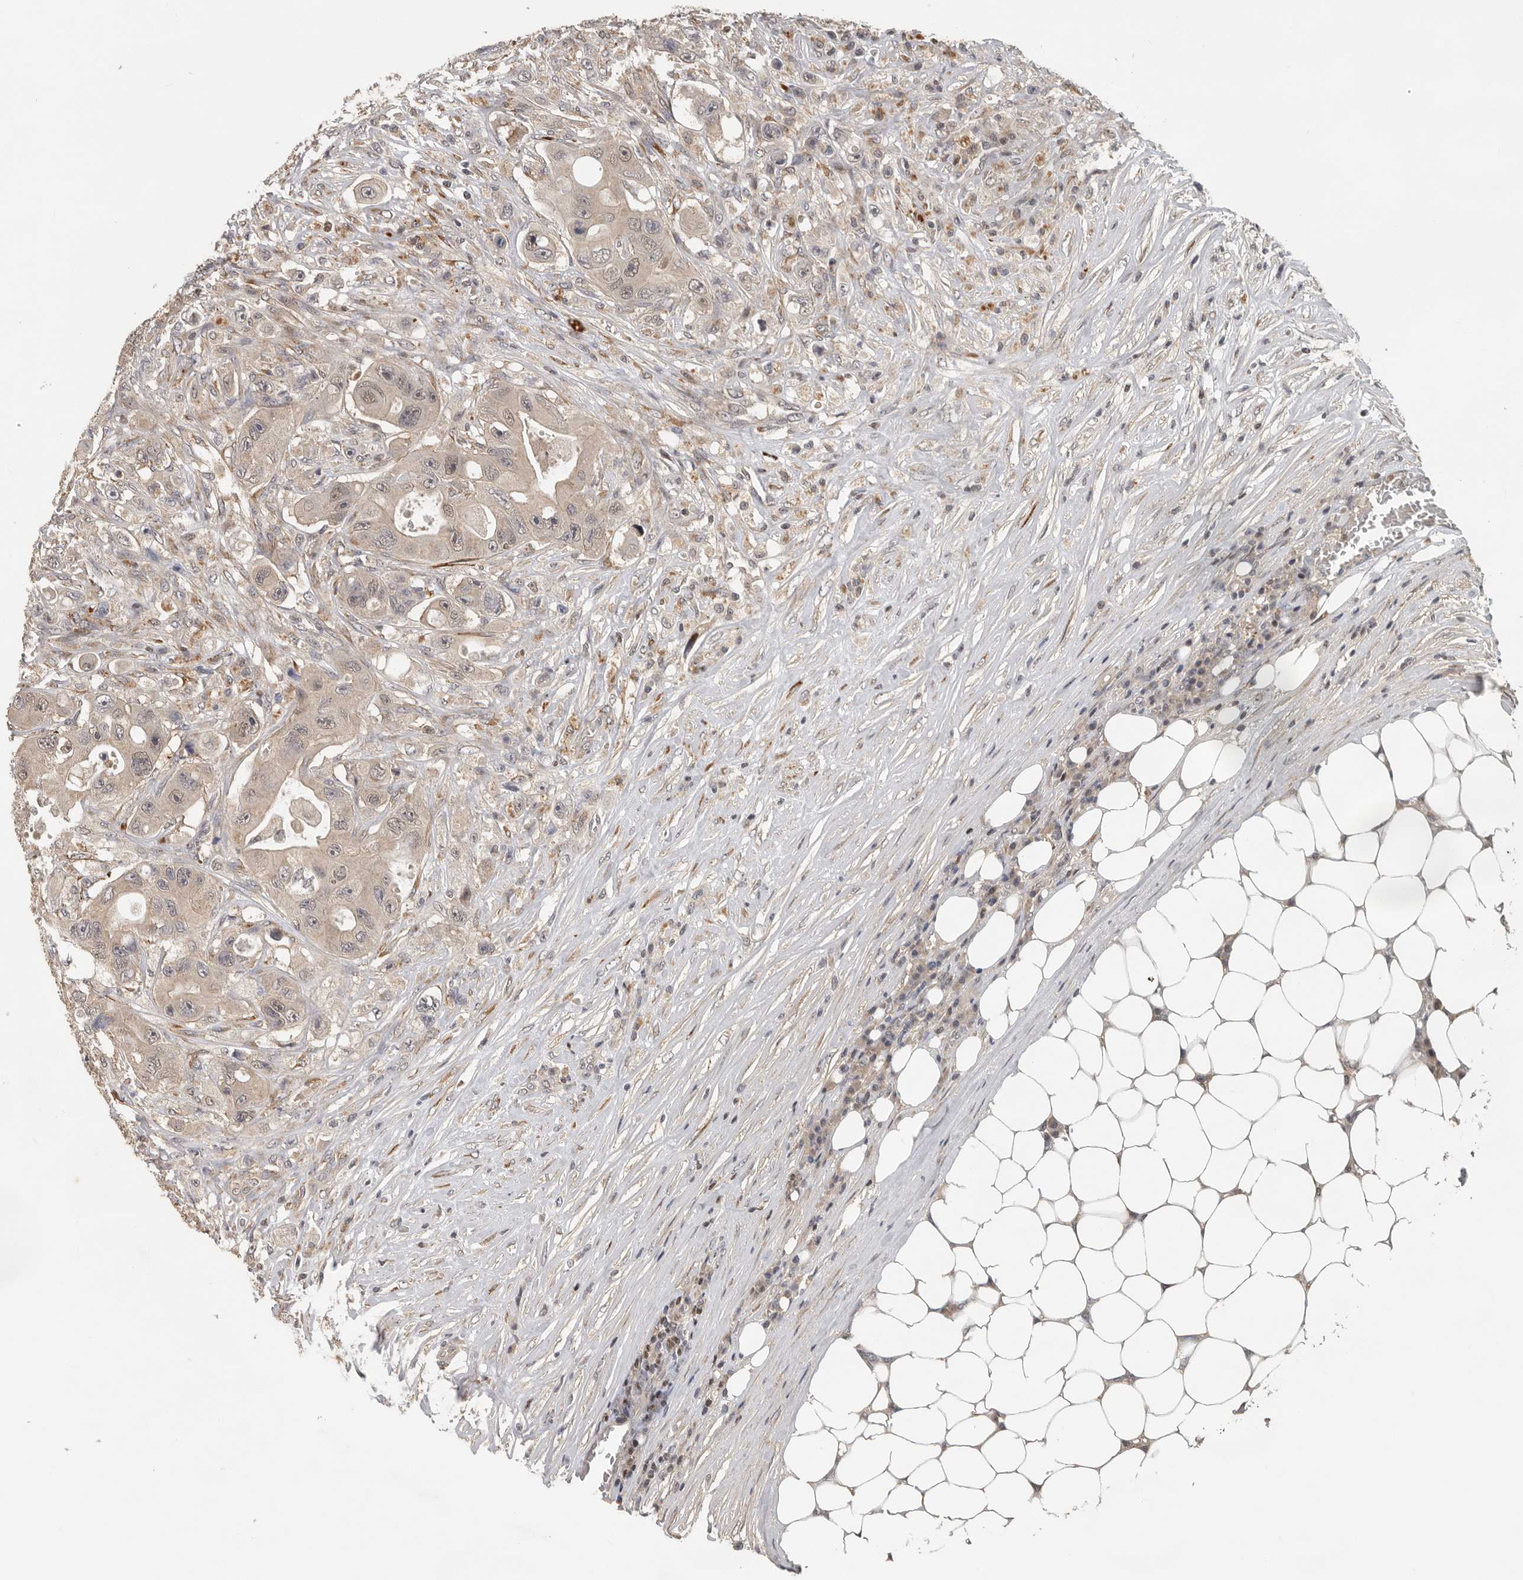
{"staining": {"intensity": "weak", "quantity": "25%-75%", "location": "nuclear"}, "tissue": "colorectal cancer", "cell_type": "Tumor cells", "image_type": "cancer", "snomed": [{"axis": "morphology", "description": "Adenocarcinoma, NOS"}, {"axis": "topography", "description": "Colon"}], "caption": "IHC (DAB (3,3'-diaminobenzidine)) staining of human colorectal adenocarcinoma reveals weak nuclear protein staining in approximately 25%-75% of tumor cells.", "gene": "HENMT1", "patient": {"sex": "female", "age": 46}}